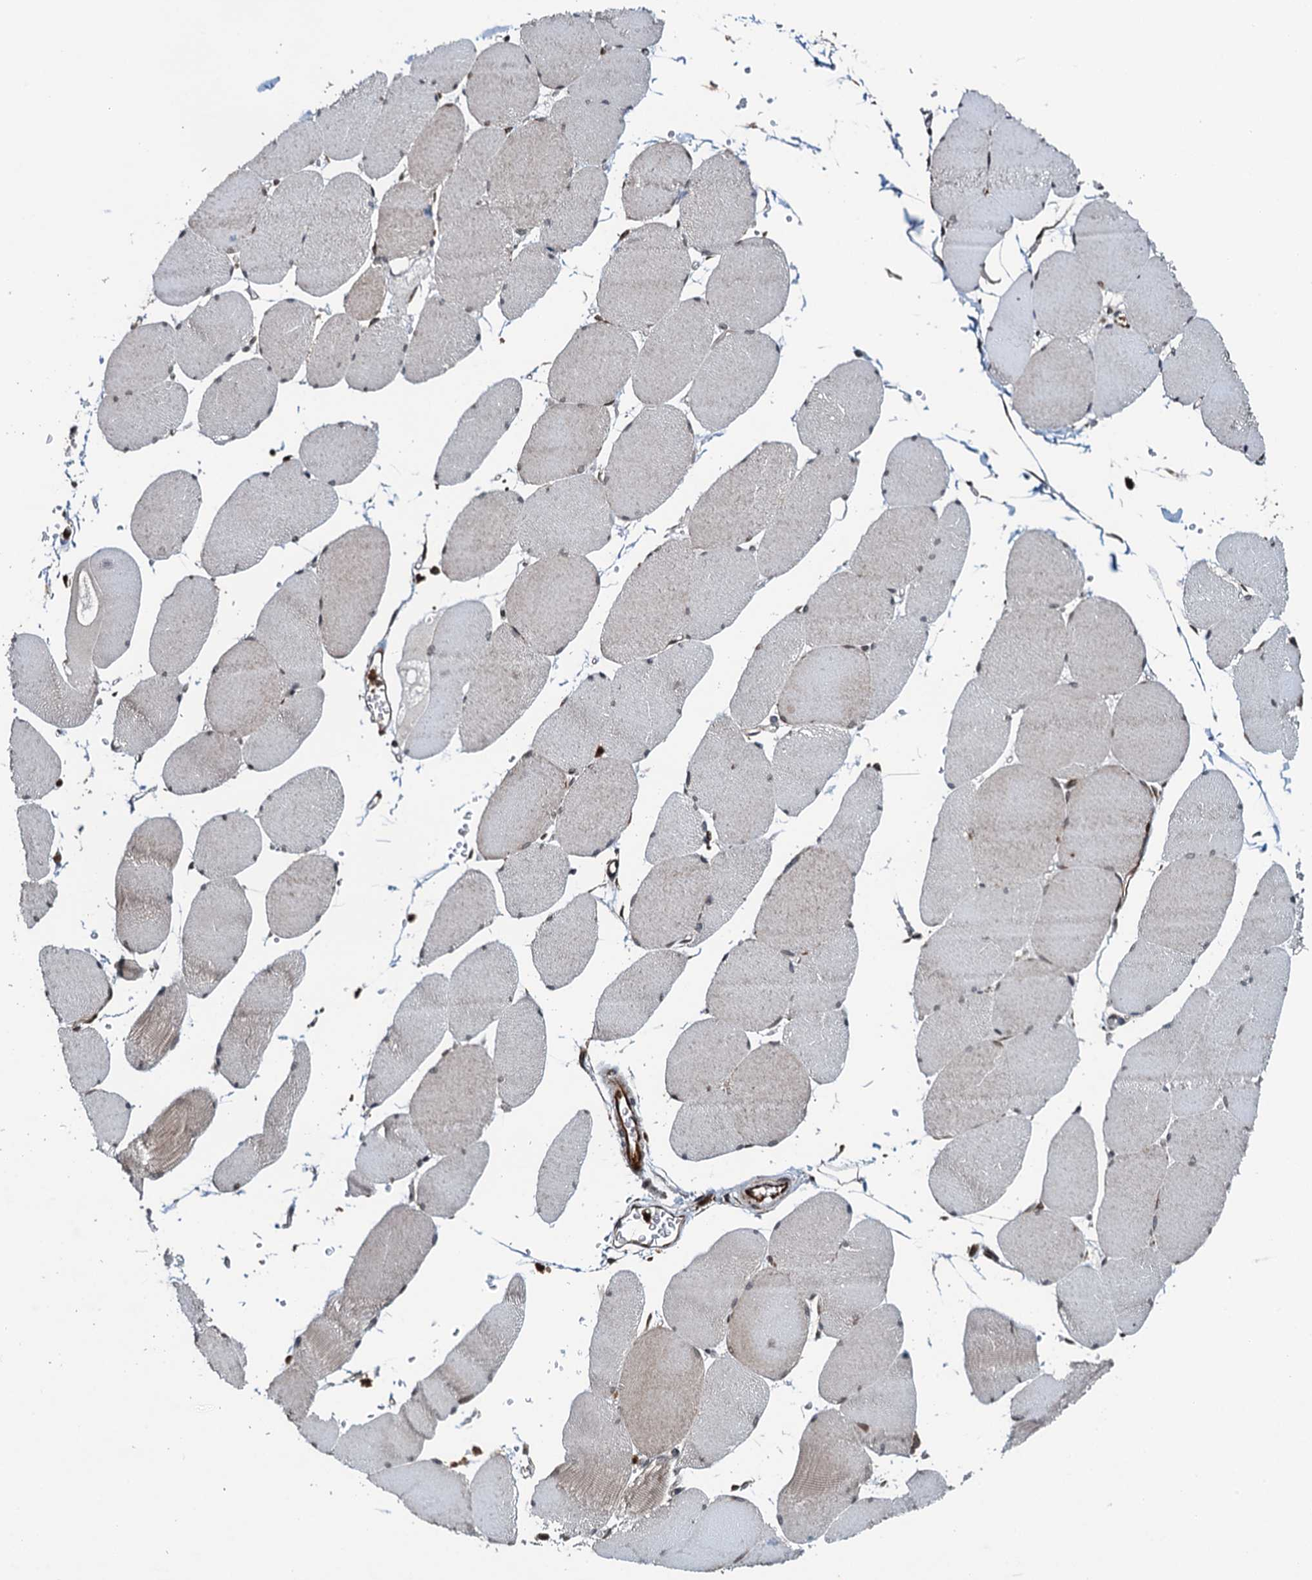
{"staining": {"intensity": "weak", "quantity": "<25%", "location": "cytoplasmic/membranous,nuclear"}, "tissue": "skeletal muscle", "cell_type": "Myocytes", "image_type": "normal", "snomed": [{"axis": "morphology", "description": "Normal tissue, NOS"}, {"axis": "topography", "description": "Skeletal muscle"}, {"axis": "topography", "description": "Head-Neck"}], "caption": "This image is of benign skeletal muscle stained with IHC to label a protein in brown with the nuclei are counter-stained blue. There is no staining in myocytes. (DAB immunohistochemistry (IHC) visualized using brightfield microscopy, high magnification).", "gene": "WHAMM", "patient": {"sex": "male", "age": 66}}